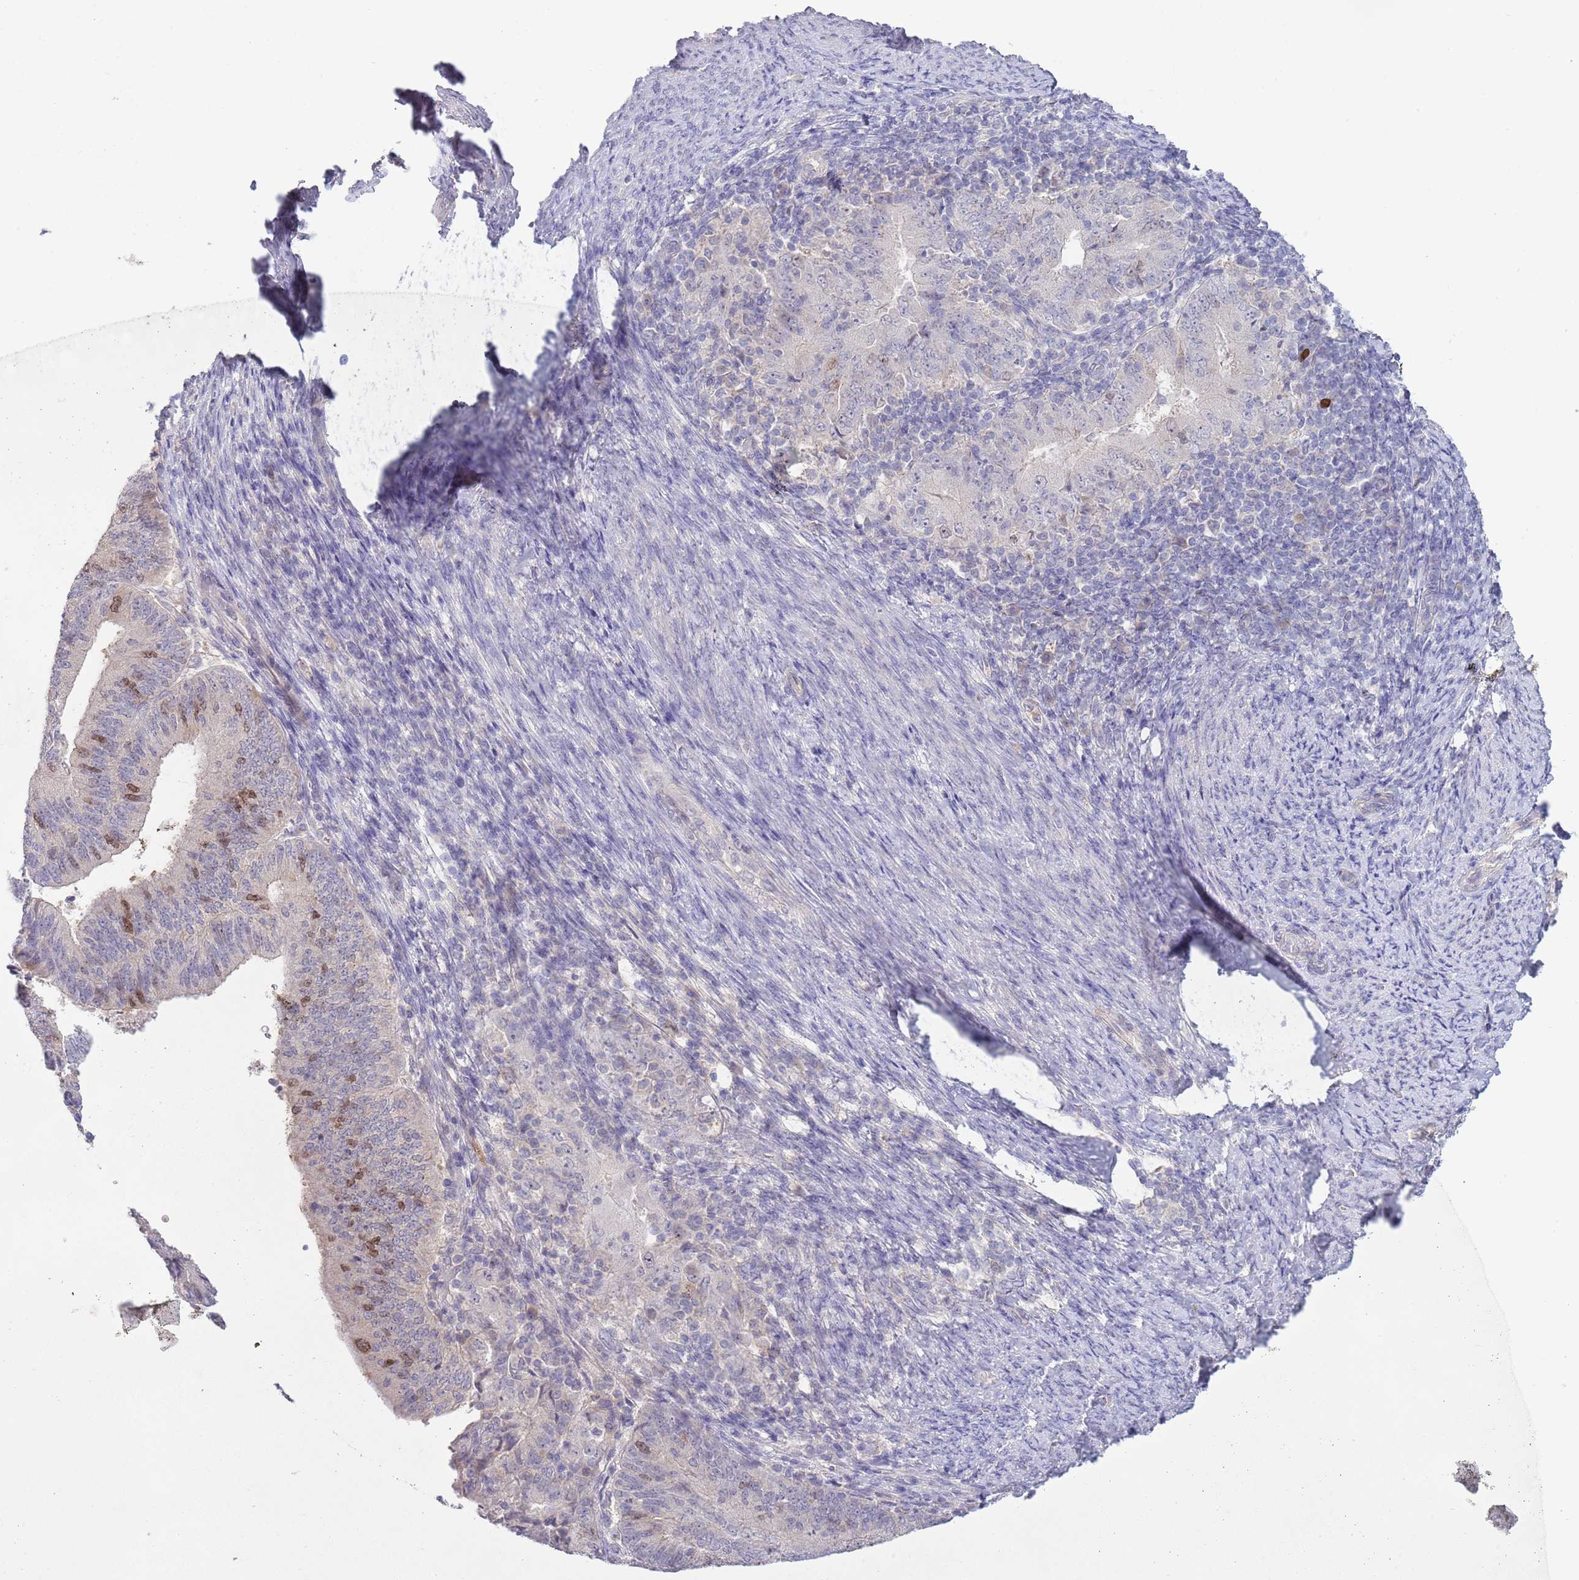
{"staining": {"intensity": "moderate", "quantity": "<25%", "location": "nuclear"}, "tissue": "endometrial cancer", "cell_type": "Tumor cells", "image_type": "cancer", "snomed": [{"axis": "morphology", "description": "Adenocarcinoma, NOS"}, {"axis": "topography", "description": "Endometrium"}], "caption": "Moderate nuclear expression is identified in about <25% of tumor cells in adenocarcinoma (endometrial).", "gene": "PIMREG", "patient": {"sex": "female", "age": 70}}